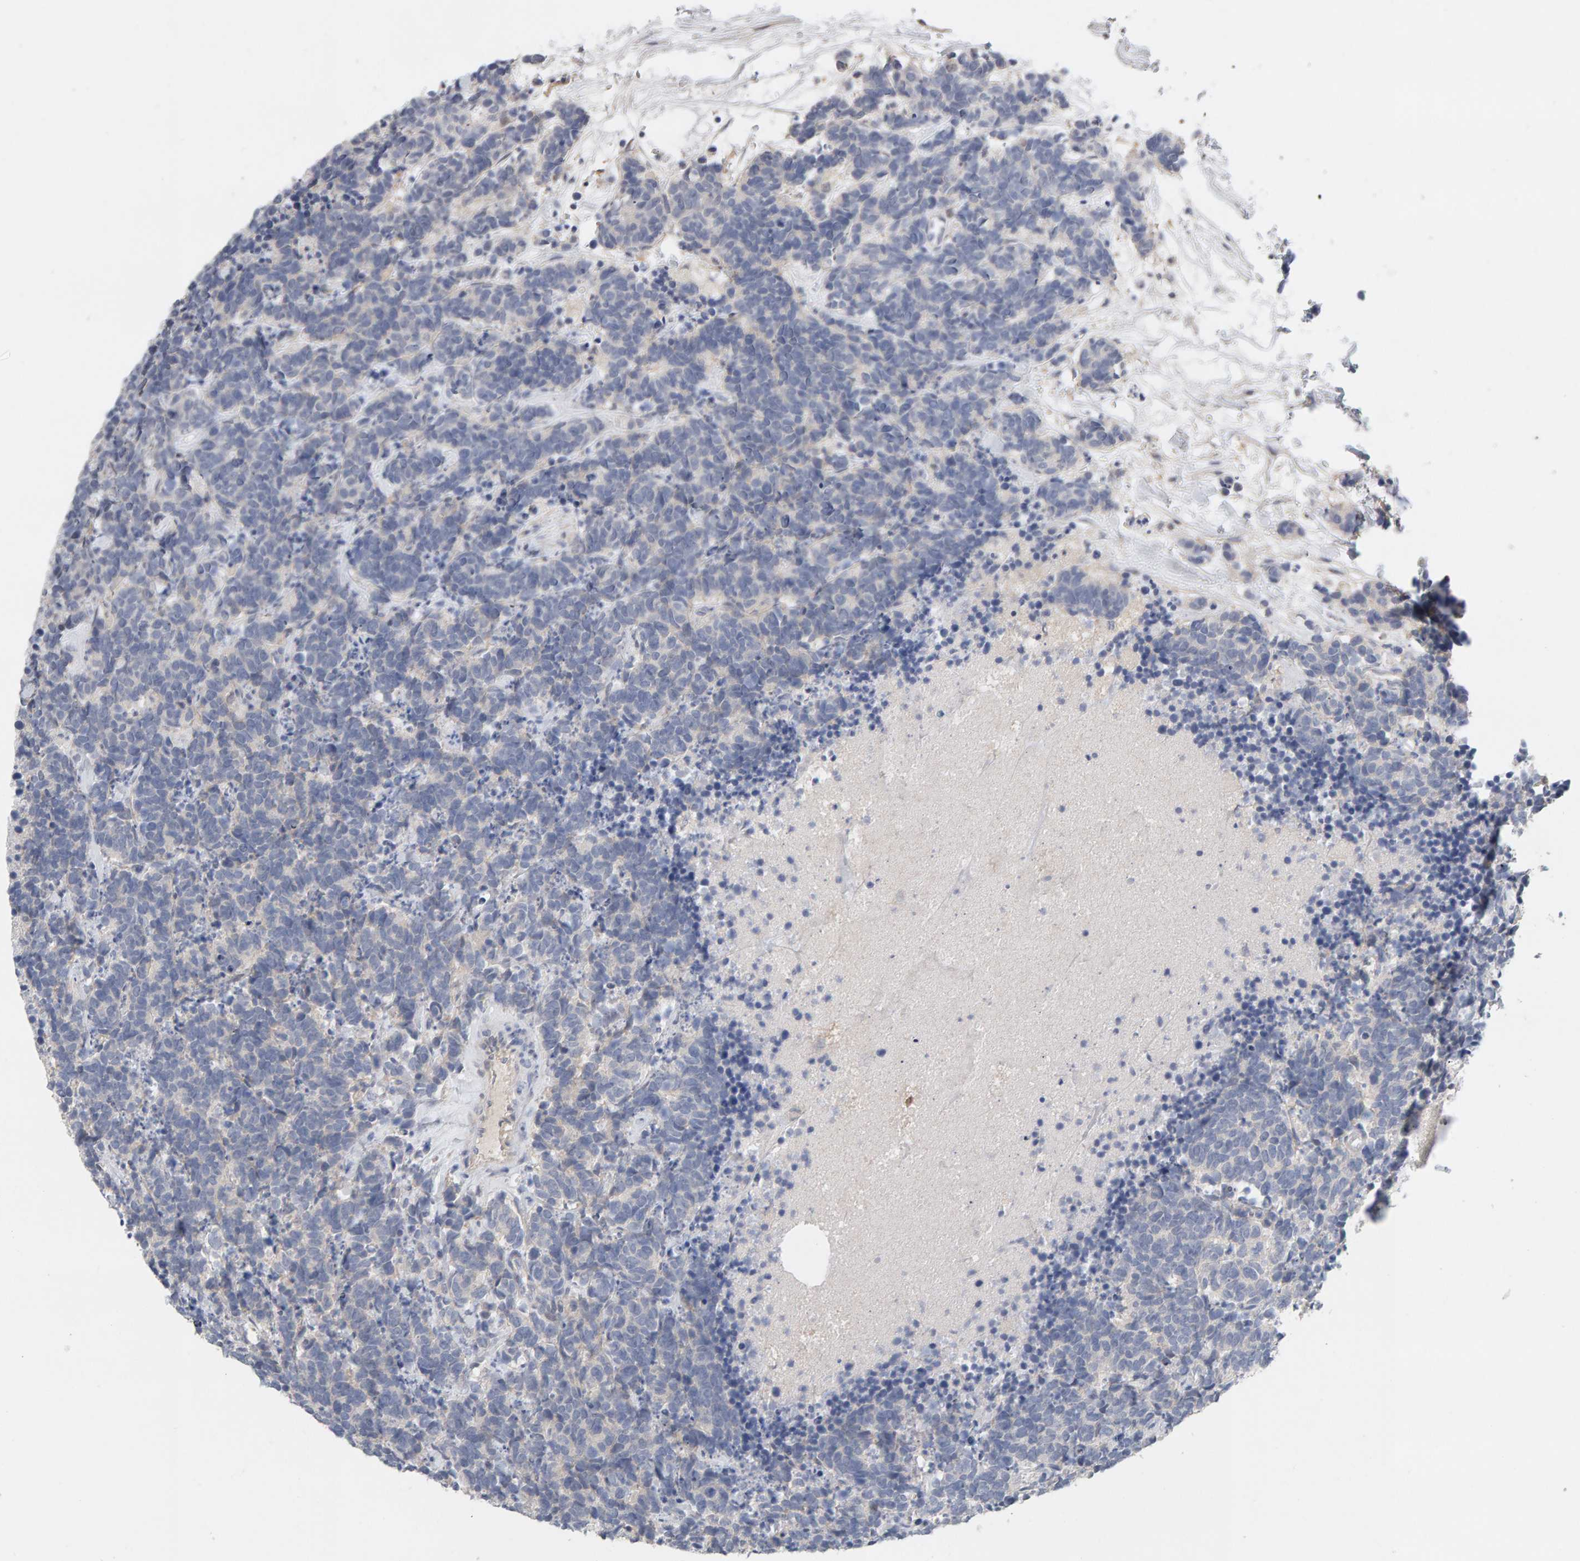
{"staining": {"intensity": "negative", "quantity": "none", "location": "none"}, "tissue": "carcinoid", "cell_type": "Tumor cells", "image_type": "cancer", "snomed": [{"axis": "morphology", "description": "Carcinoma, NOS"}, {"axis": "morphology", "description": "Carcinoid, malignant, NOS"}, {"axis": "topography", "description": "Urinary bladder"}], "caption": "An immunohistochemistry (IHC) micrograph of carcinoid is shown. There is no staining in tumor cells of carcinoid.", "gene": "GFUS", "patient": {"sex": "male", "age": 57}}